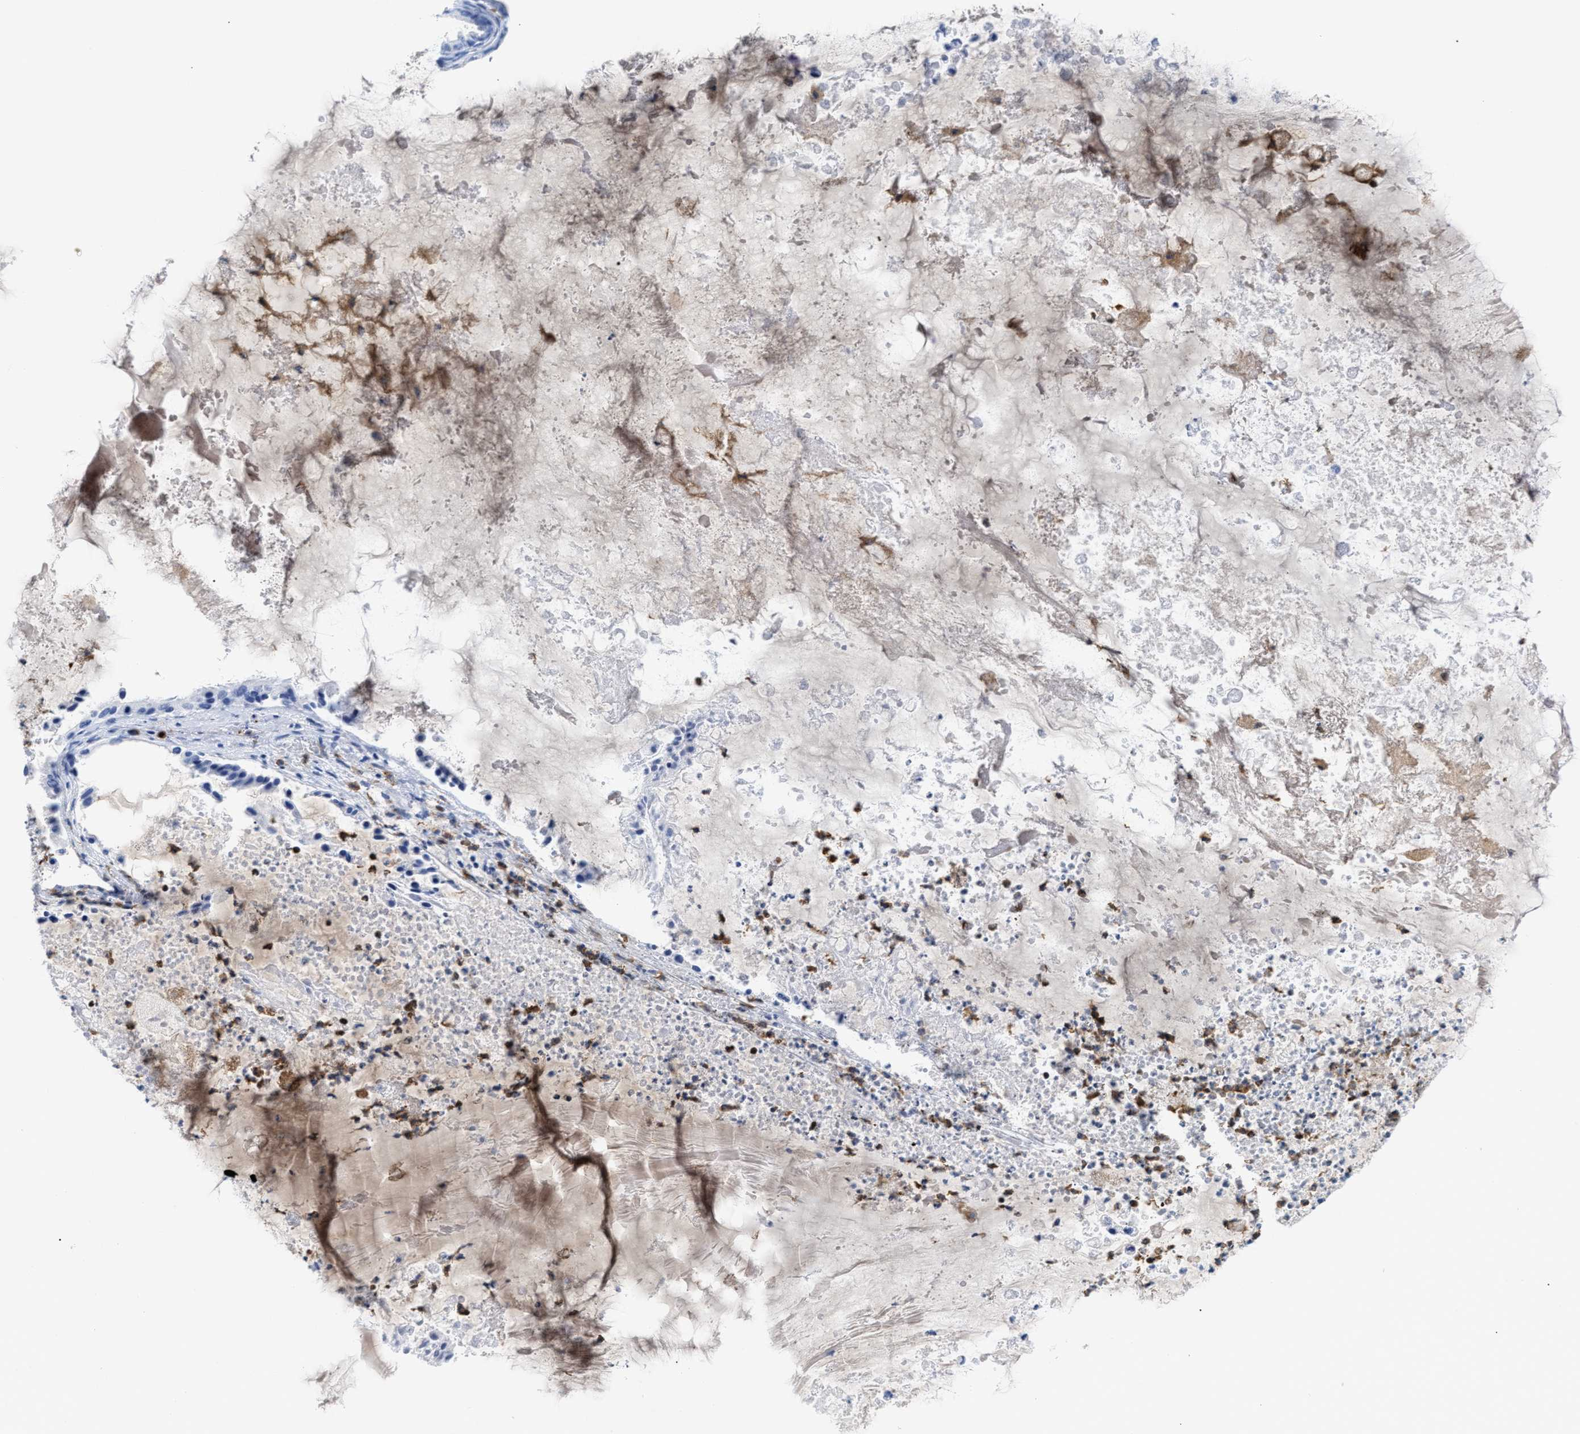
{"staining": {"intensity": "negative", "quantity": "none", "location": "none"}, "tissue": "ovarian cancer", "cell_type": "Tumor cells", "image_type": "cancer", "snomed": [{"axis": "morphology", "description": "Cystadenocarcinoma, mucinous, NOS"}, {"axis": "topography", "description": "Ovary"}], "caption": "This is an immunohistochemistry image of human mucinous cystadenocarcinoma (ovarian). There is no positivity in tumor cells.", "gene": "LCP1", "patient": {"sex": "female", "age": 80}}